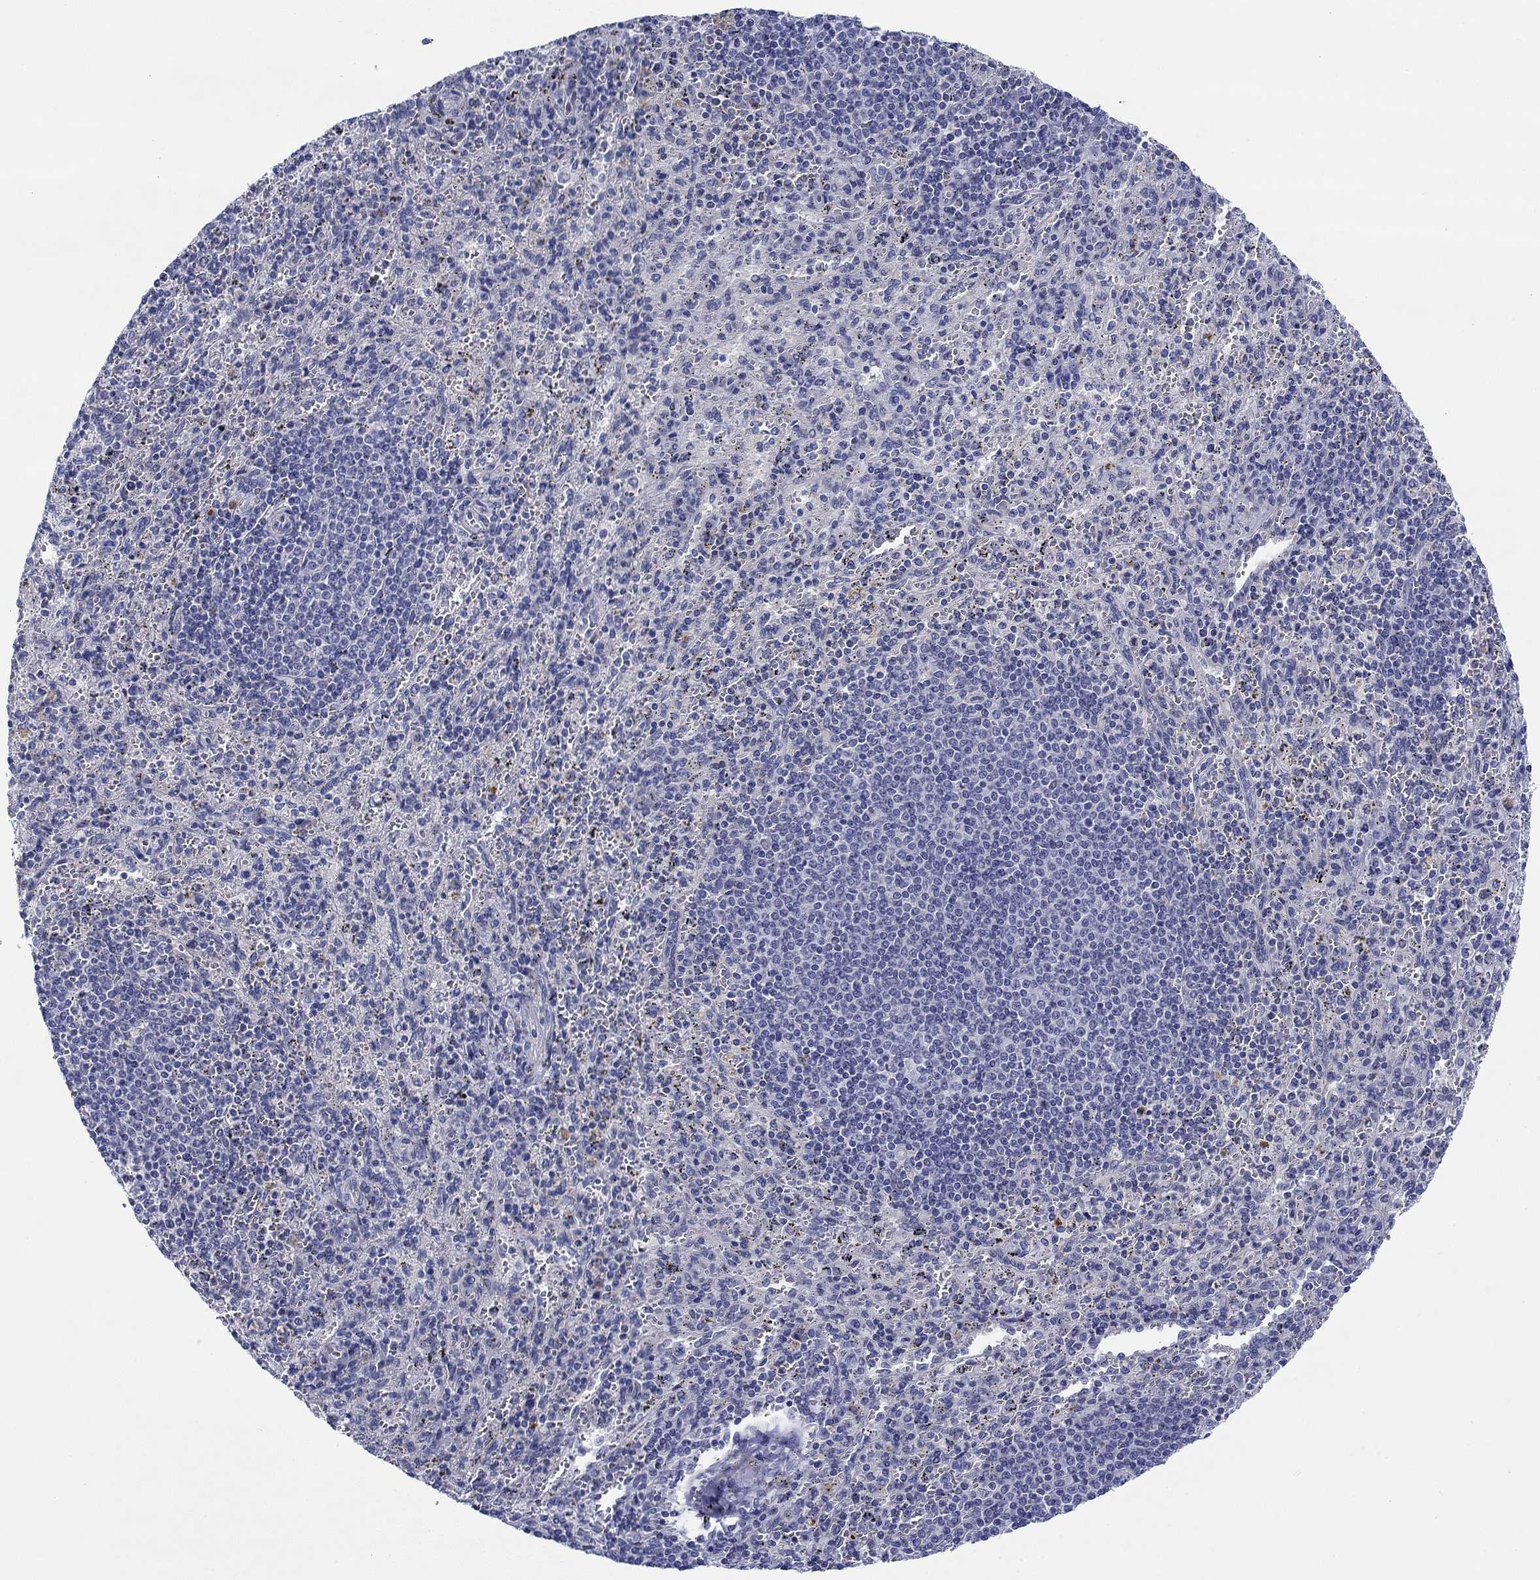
{"staining": {"intensity": "negative", "quantity": "none", "location": "none"}, "tissue": "spleen", "cell_type": "Cells in red pulp", "image_type": "normal", "snomed": [{"axis": "morphology", "description": "Normal tissue, NOS"}, {"axis": "topography", "description": "Spleen"}], "caption": "Image shows no significant protein expression in cells in red pulp of normal spleen. (DAB (3,3'-diaminobenzidine) IHC, high magnification).", "gene": "SVEP1", "patient": {"sex": "male", "age": 57}}